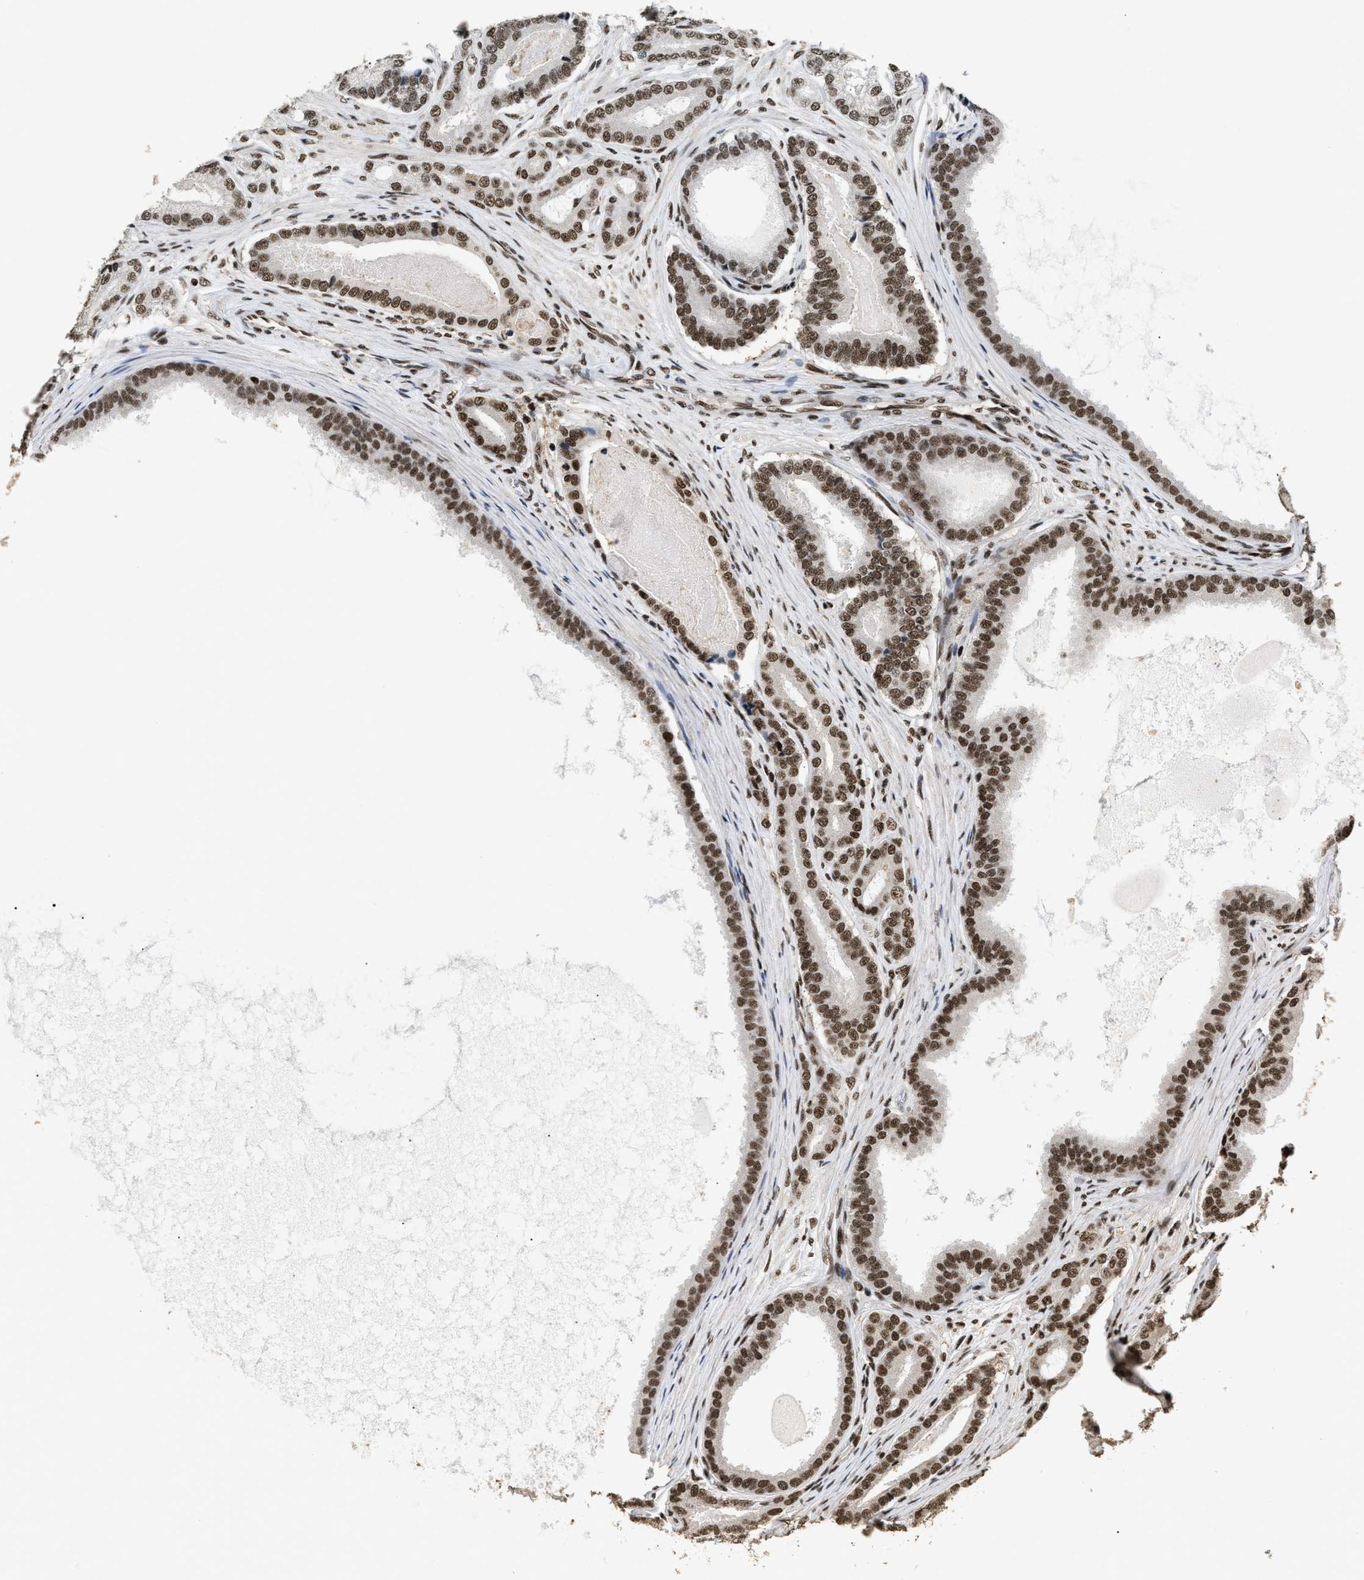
{"staining": {"intensity": "moderate", "quantity": ">75%", "location": "nuclear"}, "tissue": "prostate cancer", "cell_type": "Tumor cells", "image_type": "cancer", "snomed": [{"axis": "morphology", "description": "Adenocarcinoma, High grade"}, {"axis": "topography", "description": "Prostate"}], "caption": "Adenocarcinoma (high-grade) (prostate) stained for a protein (brown) demonstrates moderate nuclear positive expression in approximately >75% of tumor cells.", "gene": "RAD21", "patient": {"sex": "male", "age": 60}}